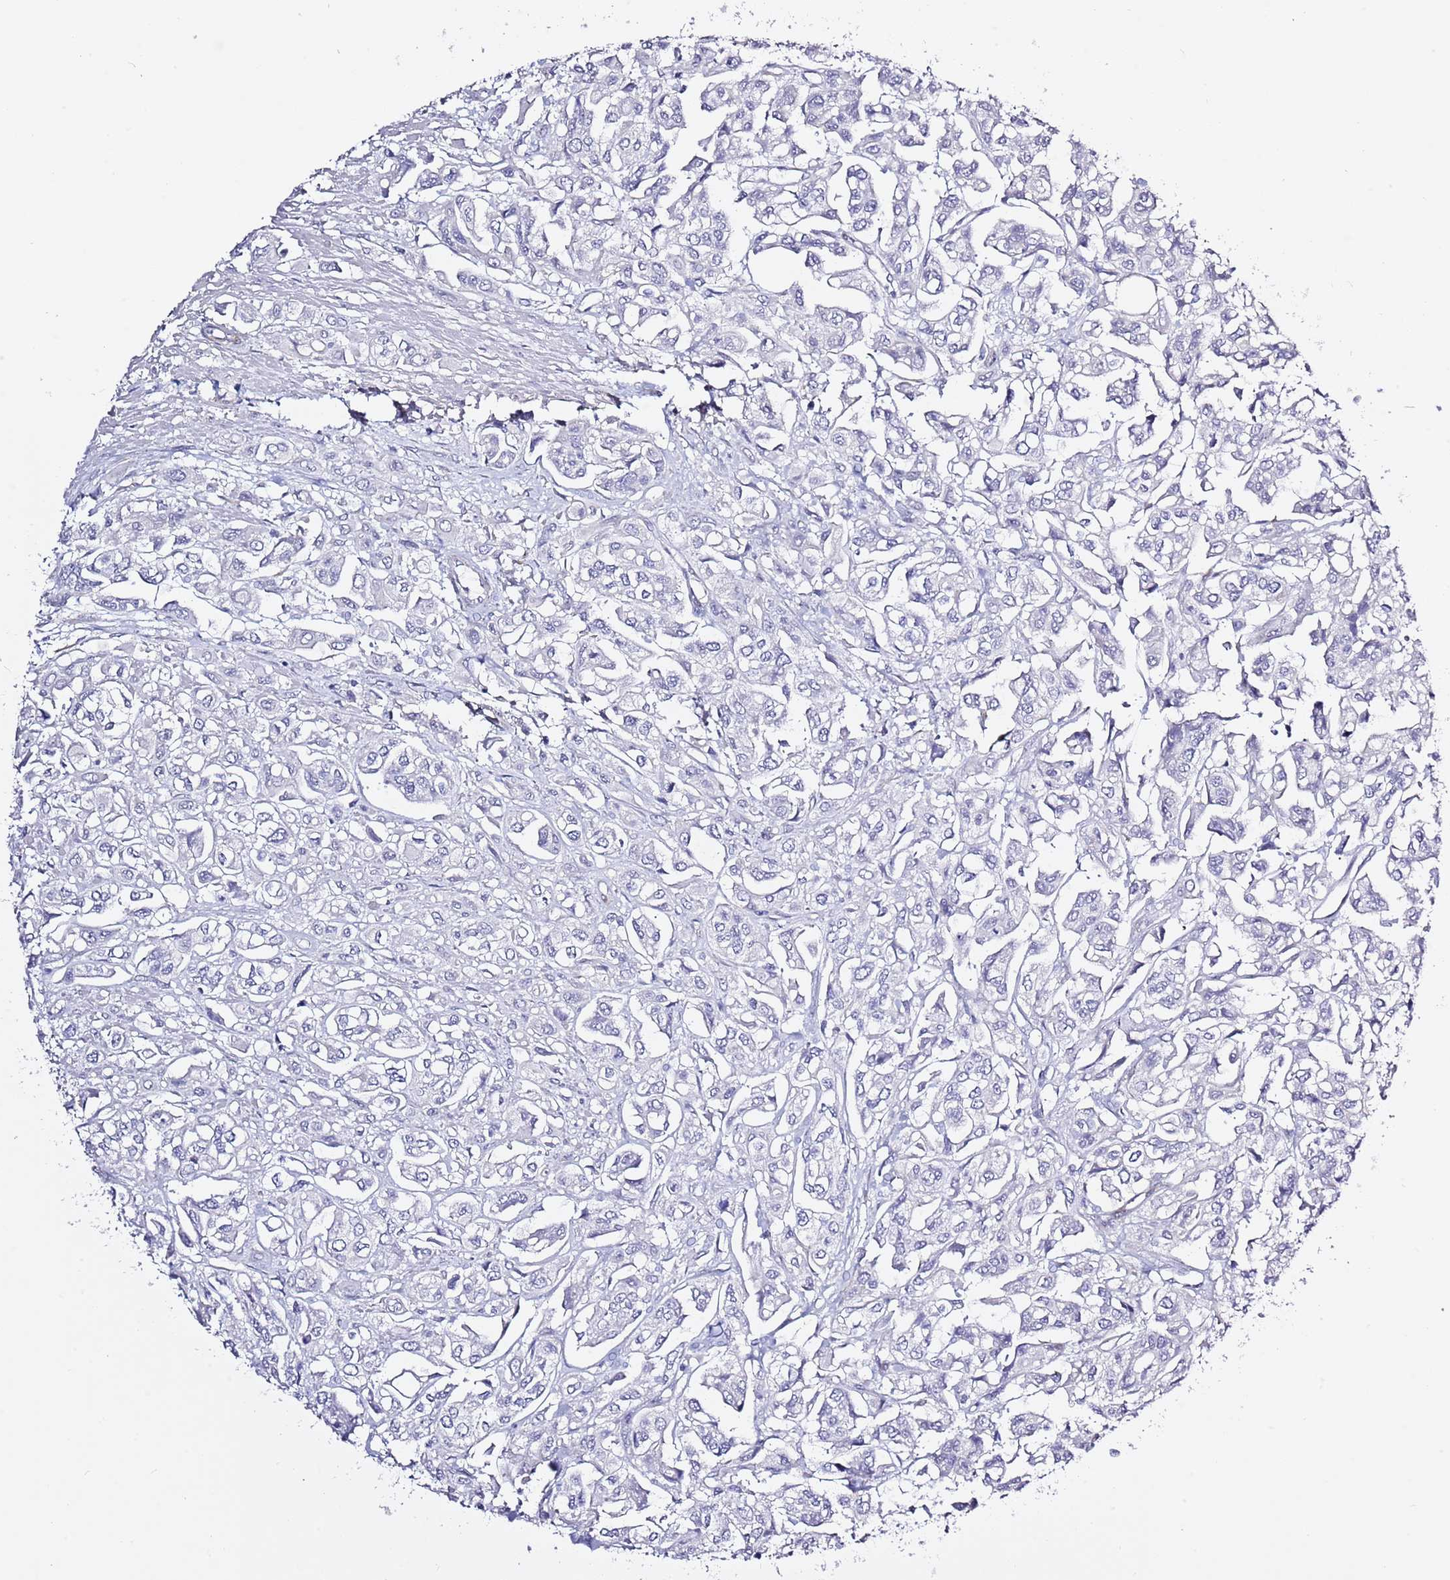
{"staining": {"intensity": "negative", "quantity": "none", "location": "none"}, "tissue": "urothelial cancer", "cell_type": "Tumor cells", "image_type": "cancer", "snomed": [{"axis": "morphology", "description": "Urothelial carcinoma, High grade"}, {"axis": "topography", "description": "Urinary bladder"}], "caption": "Immunohistochemistry photomicrograph of human urothelial cancer stained for a protein (brown), which shows no expression in tumor cells.", "gene": "RFK", "patient": {"sex": "male", "age": 67}}